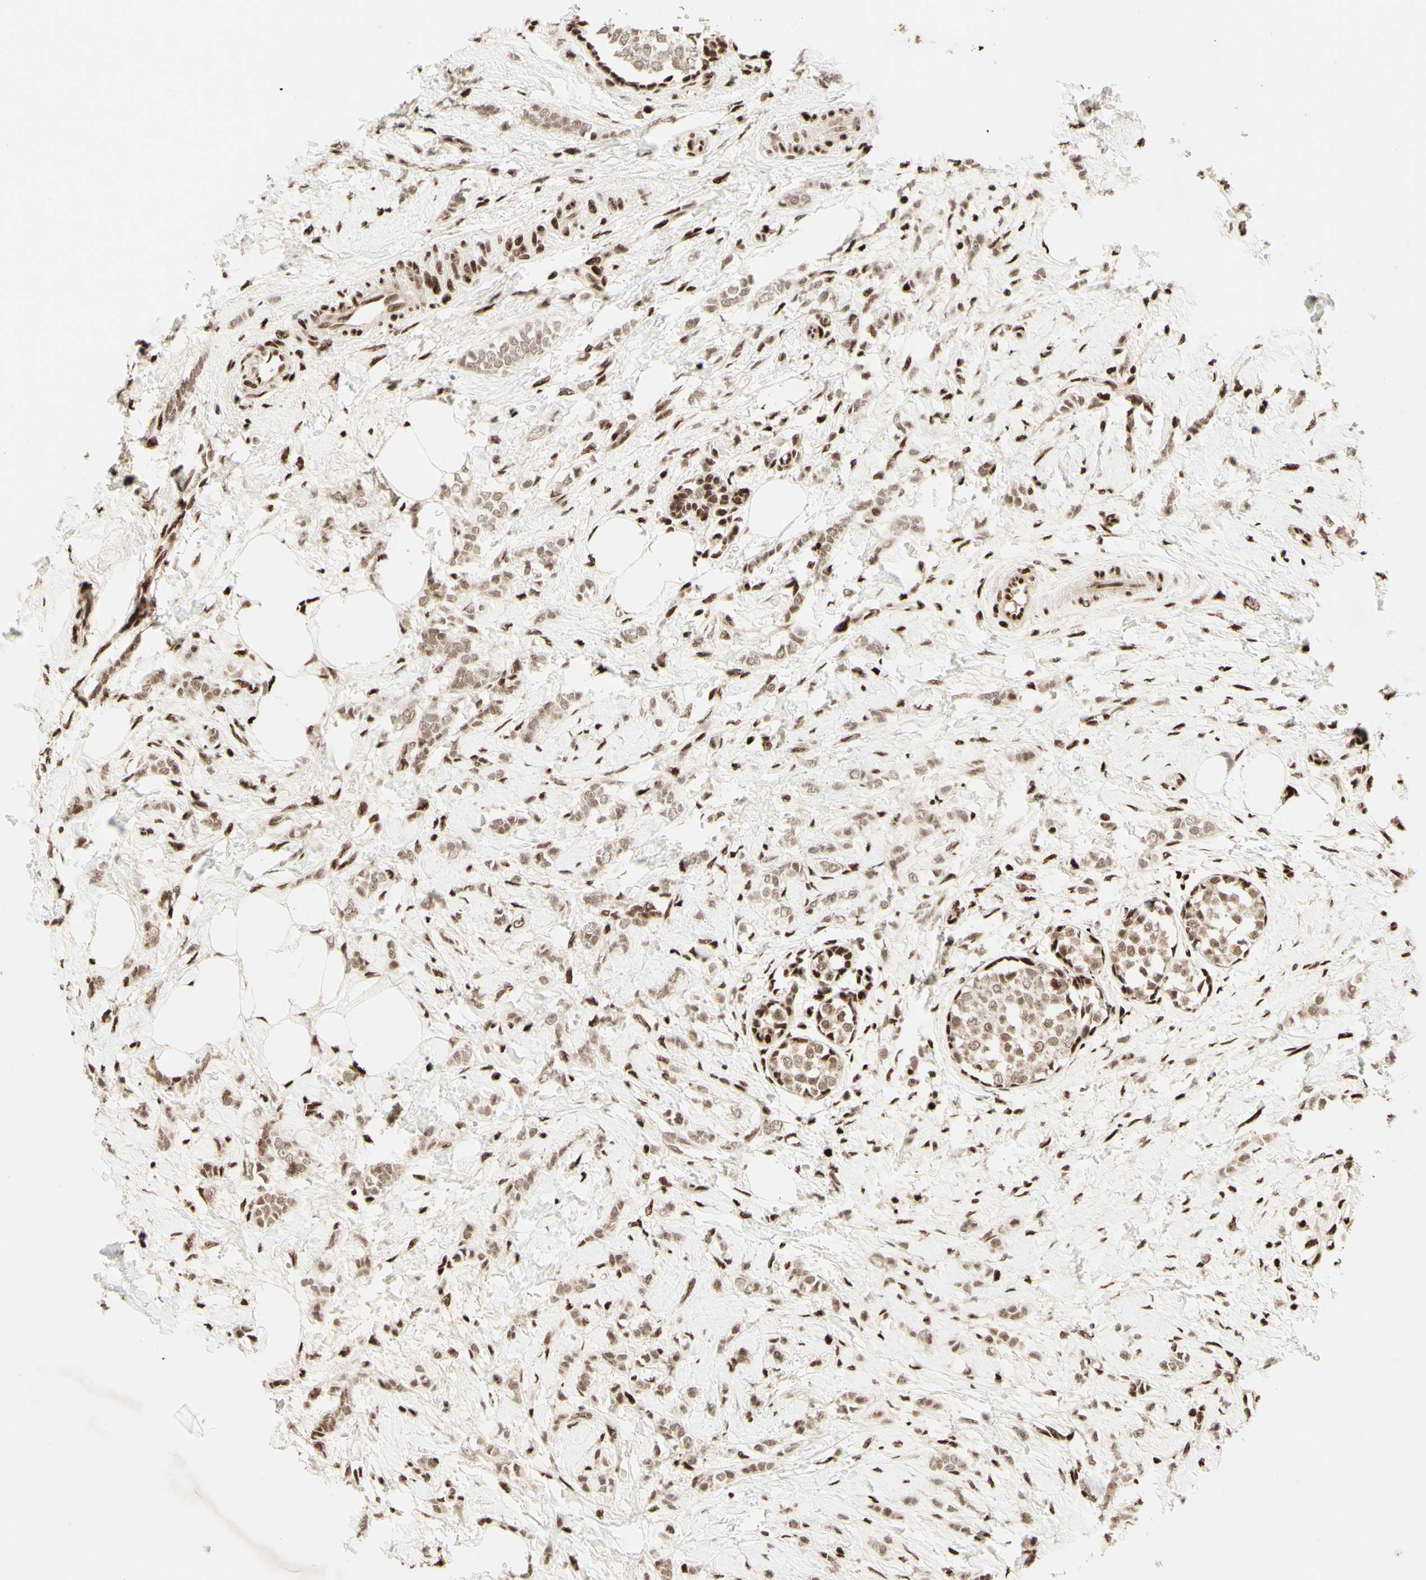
{"staining": {"intensity": "weak", "quantity": ">75%", "location": "nuclear"}, "tissue": "breast cancer", "cell_type": "Tumor cells", "image_type": "cancer", "snomed": [{"axis": "morphology", "description": "Lobular carcinoma, in situ"}, {"axis": "morphology", "description": "Lobular carcinoma"}, {"axis": "topography", "description": "Breast"}], "caption": "IHC image of human lobular carcinoma in situ (breast) stained for a protein (brown), which exhibits low levels of weak nuclear positivity in about >75% of tumor cells.", "gene": "NR3C1", "patient": {"sex": "female", "age": 41}}